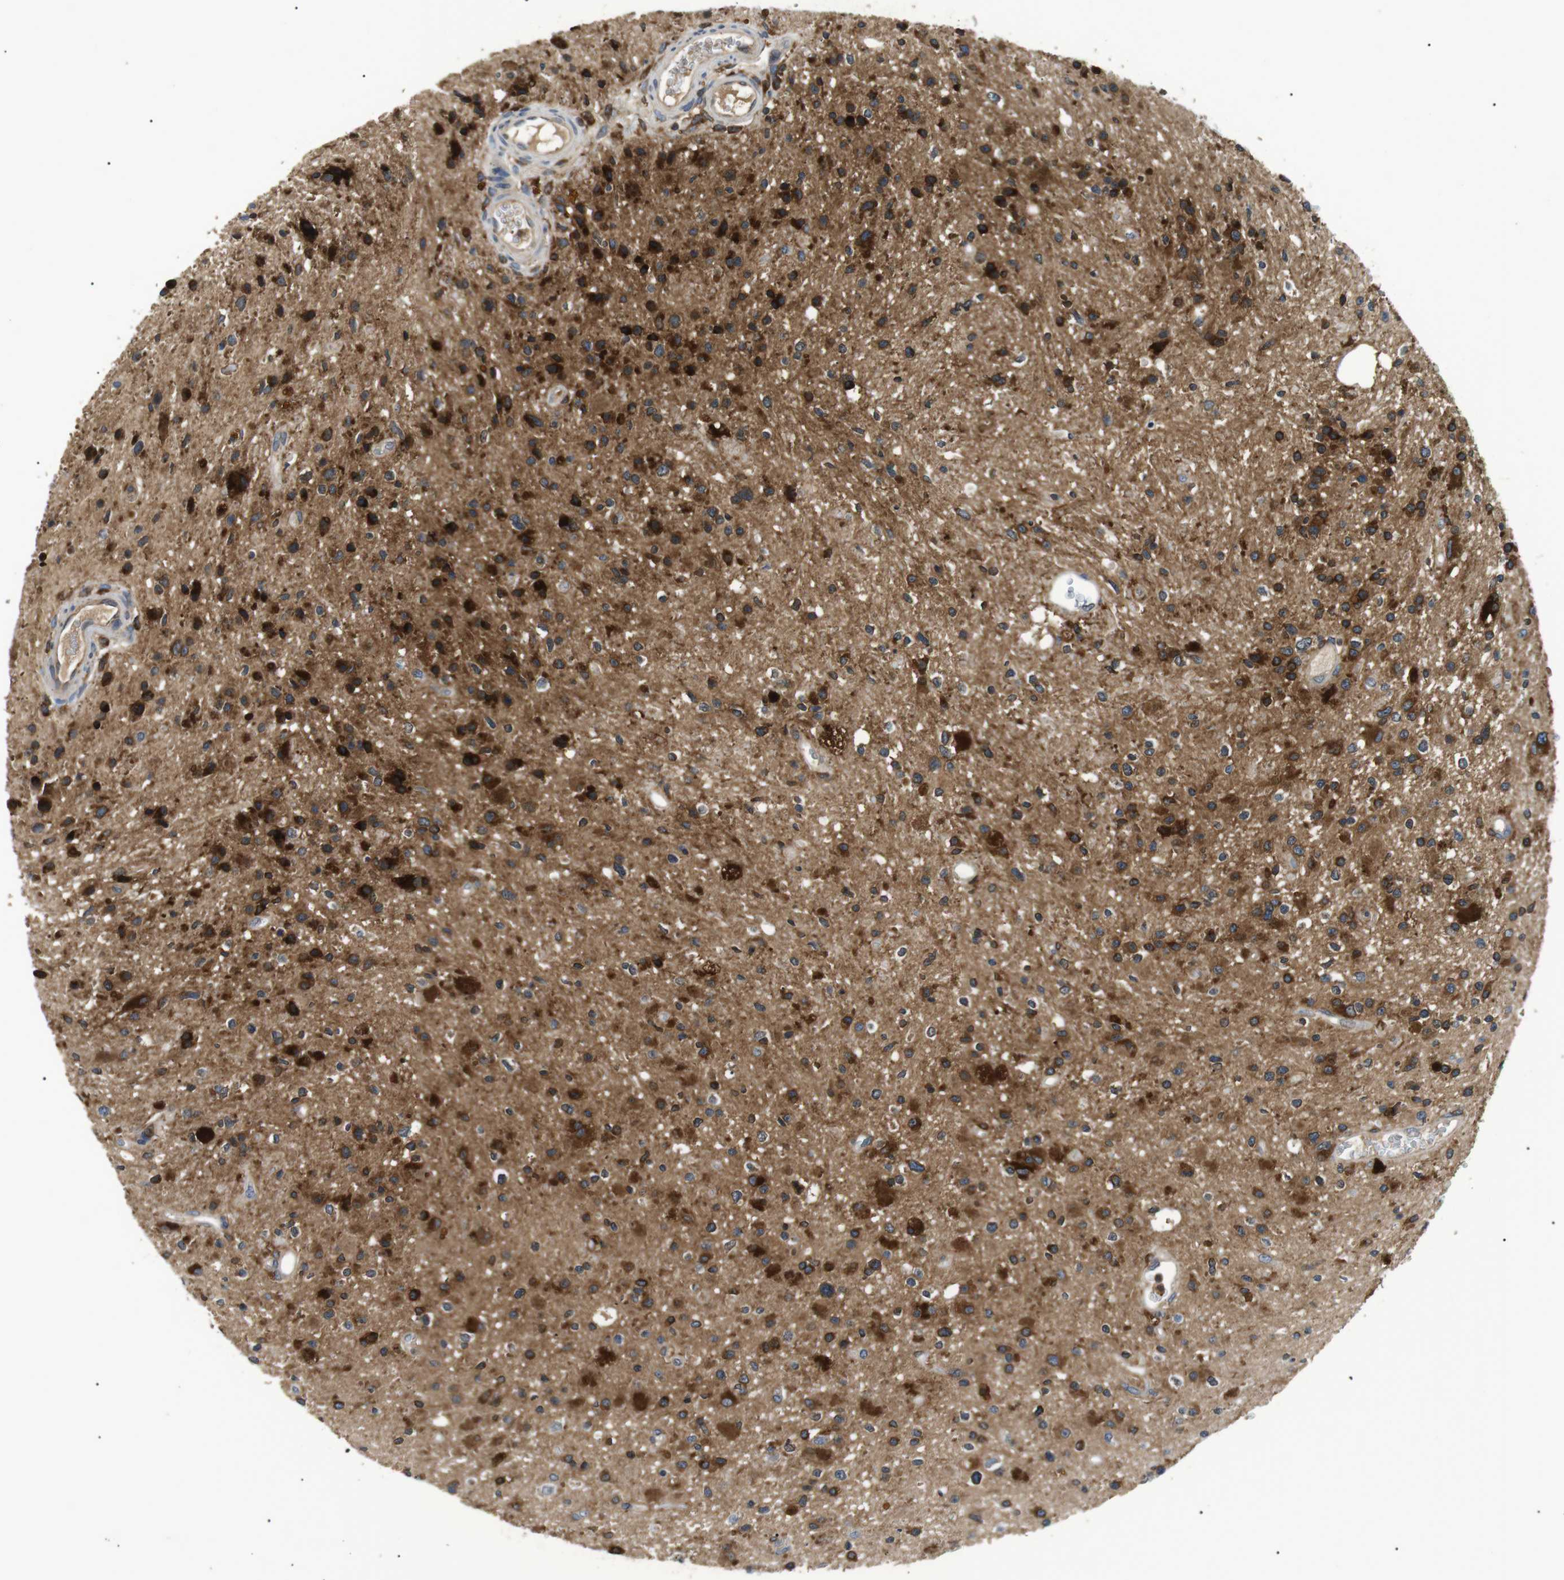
{"staining": {"intensity": "strong", "quantity": "<25%", "location": "cytoplasmic/membranous"}, "tissue": "glioma", "cell_type": "Tumor cells", "image_type": "cancer", "snomed": [{"axis": "morphology", "description": "Glioma, malignant, High grade"}, {"axis": "topography", "description": "Brain"}], "caption": "High-grade glioma (malignant) stained for a protein displays strong cytoplasmic/membranous positivity in tumor cells.", "gene": "RAB9A", "patient": {"sex": "male", "age": 33}}